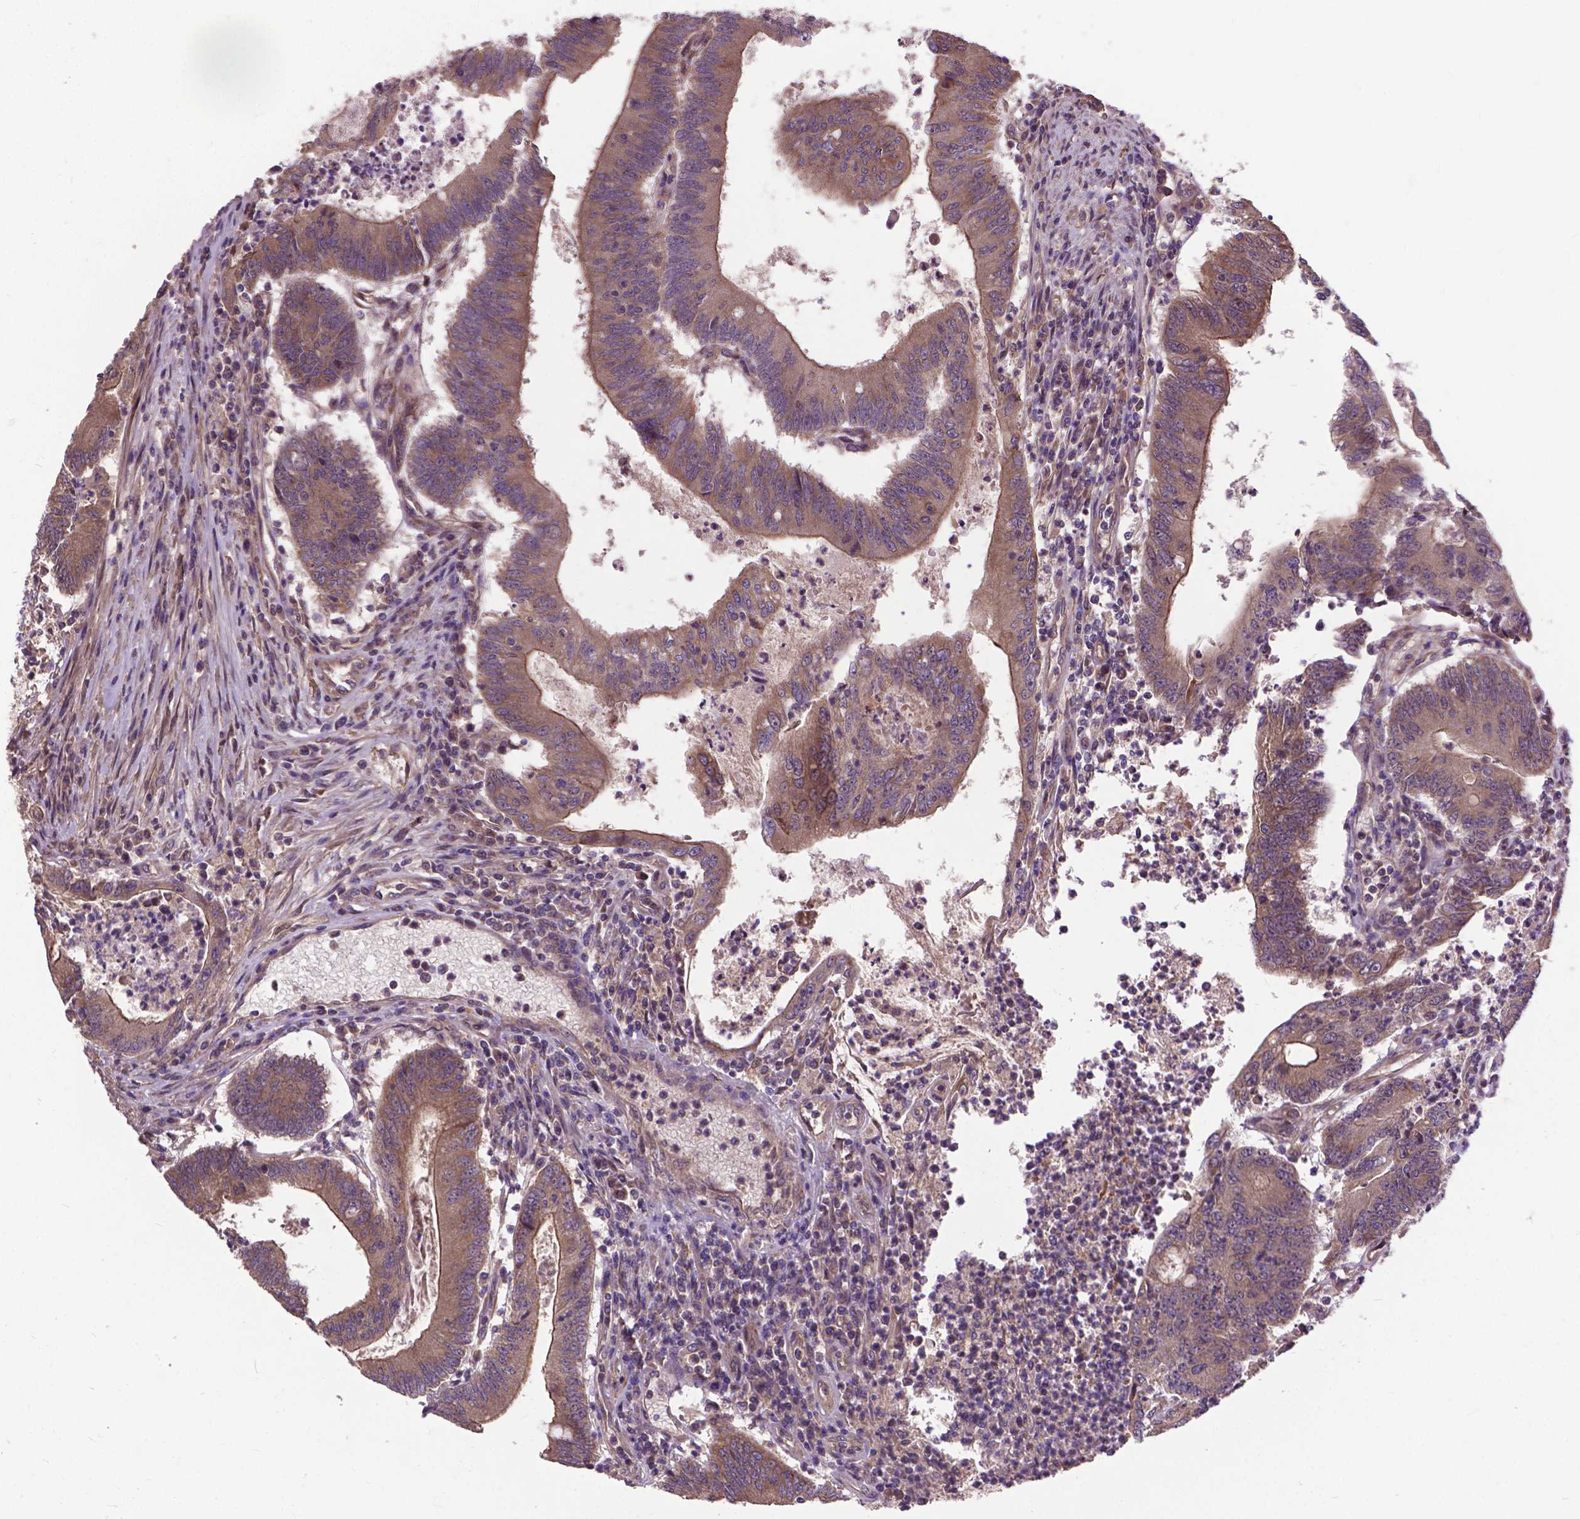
{"staining": {"intensity": "moderate", "quantity": ">75%", "location": "cytoplasmic/membranous"}, "tissue": "colorectal cancer", "cell_type": "Tumor cells", "image_type": "cancer", "snomed": [{"axis": "morphology", "description": "Adenocarcinoma, NOS"}, {"axis": "topography", "description": "Colon"}], "caption": "Approximately >75% of tumor cells in human colorectal cancer (adenocarcinoma) reveal moderate cytoplasmic/membranous protein expression as visualized by brown immunohistochemical staining.", "gene": "ZNF616", "patient": {"sex": "female", "age": 70}}